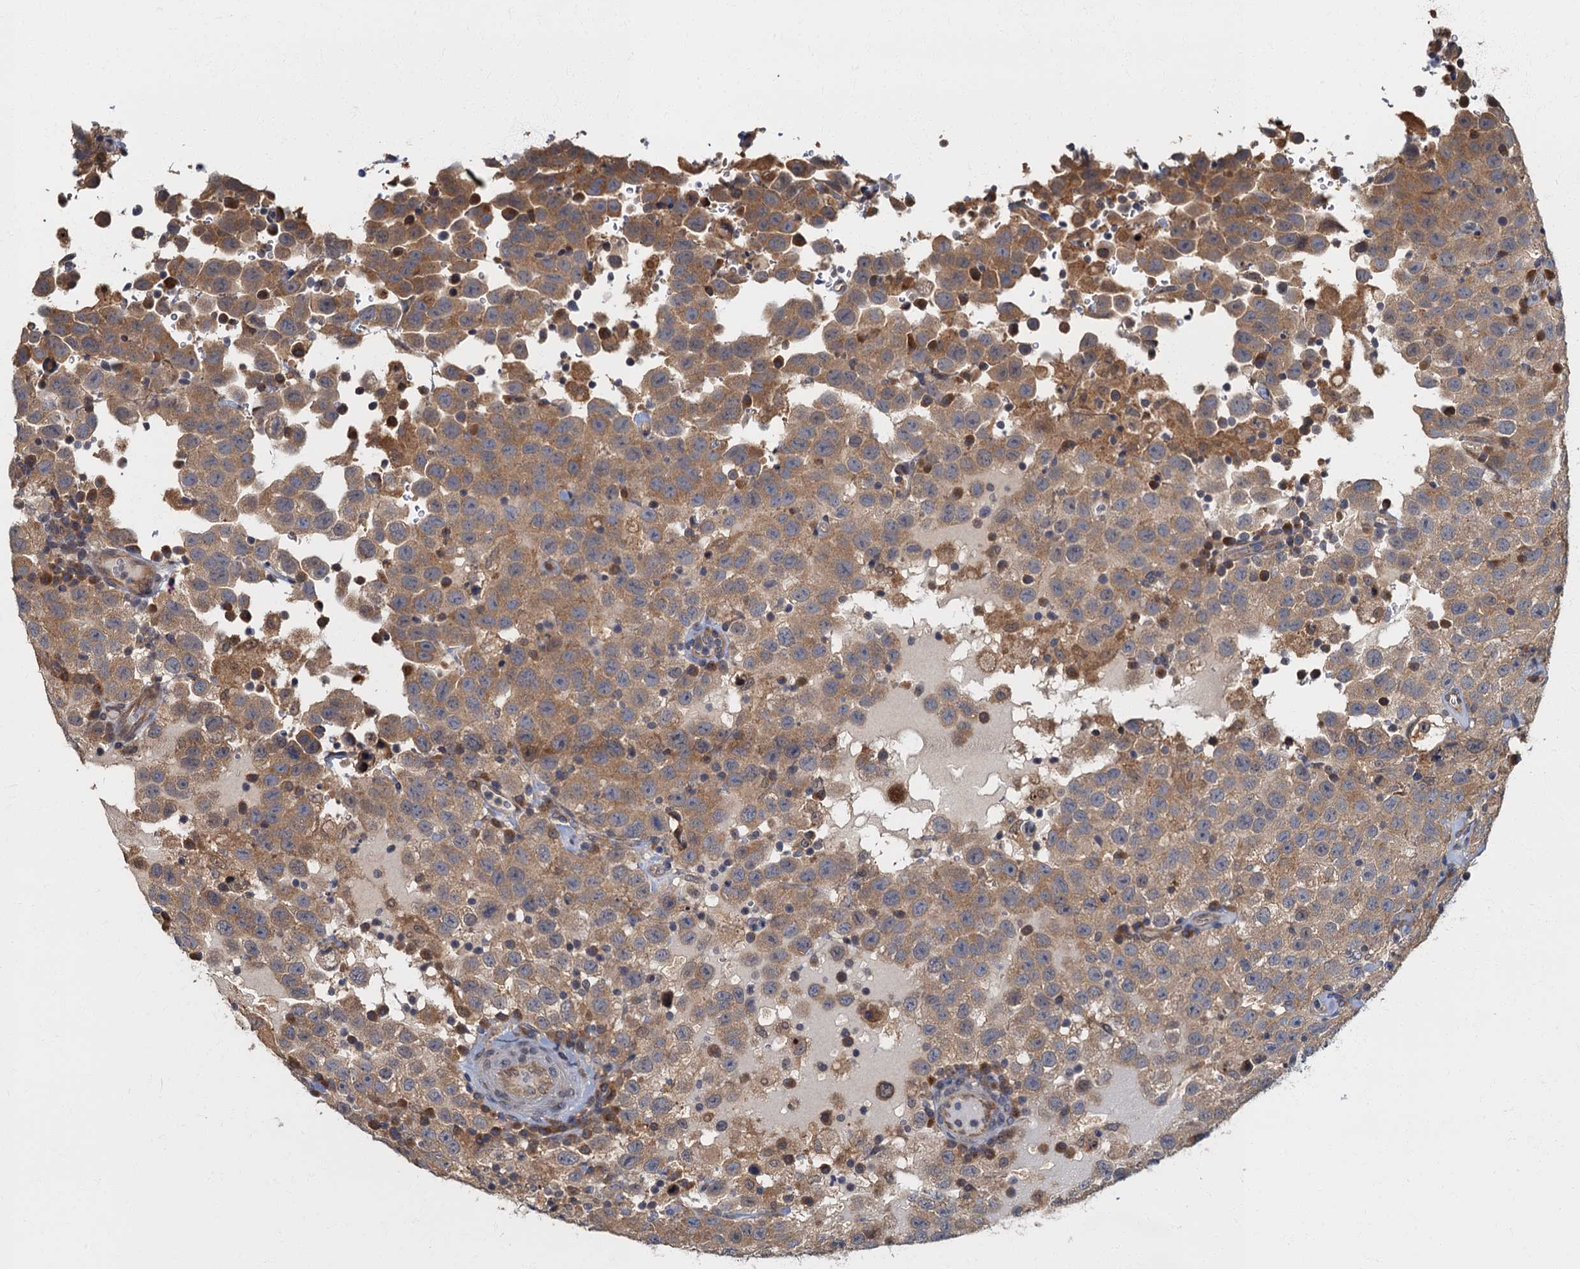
{"staining": {"intensity": "moderate", "quantity": ">75%", "location": "cytoplasmic/membranous"}, "tissue": "testis cancer", "cell_type": "Tumor cells", "image_type": "cancer", "snomed": [{"axis": "morphology", "description": "Seminoma, NOS"}, {"axis": "topography", "description": "Testis"}], "caption": "IHC (DAB) staining of testis seminoma exhibits moderate cytoplasmic/membranous protein positivity in about >75% of tumor cells. (Brightfield microscopy of DAB IHC at high magnification).", "gene": "TBCK", "patient": {"sex": "male", "age": 41}}